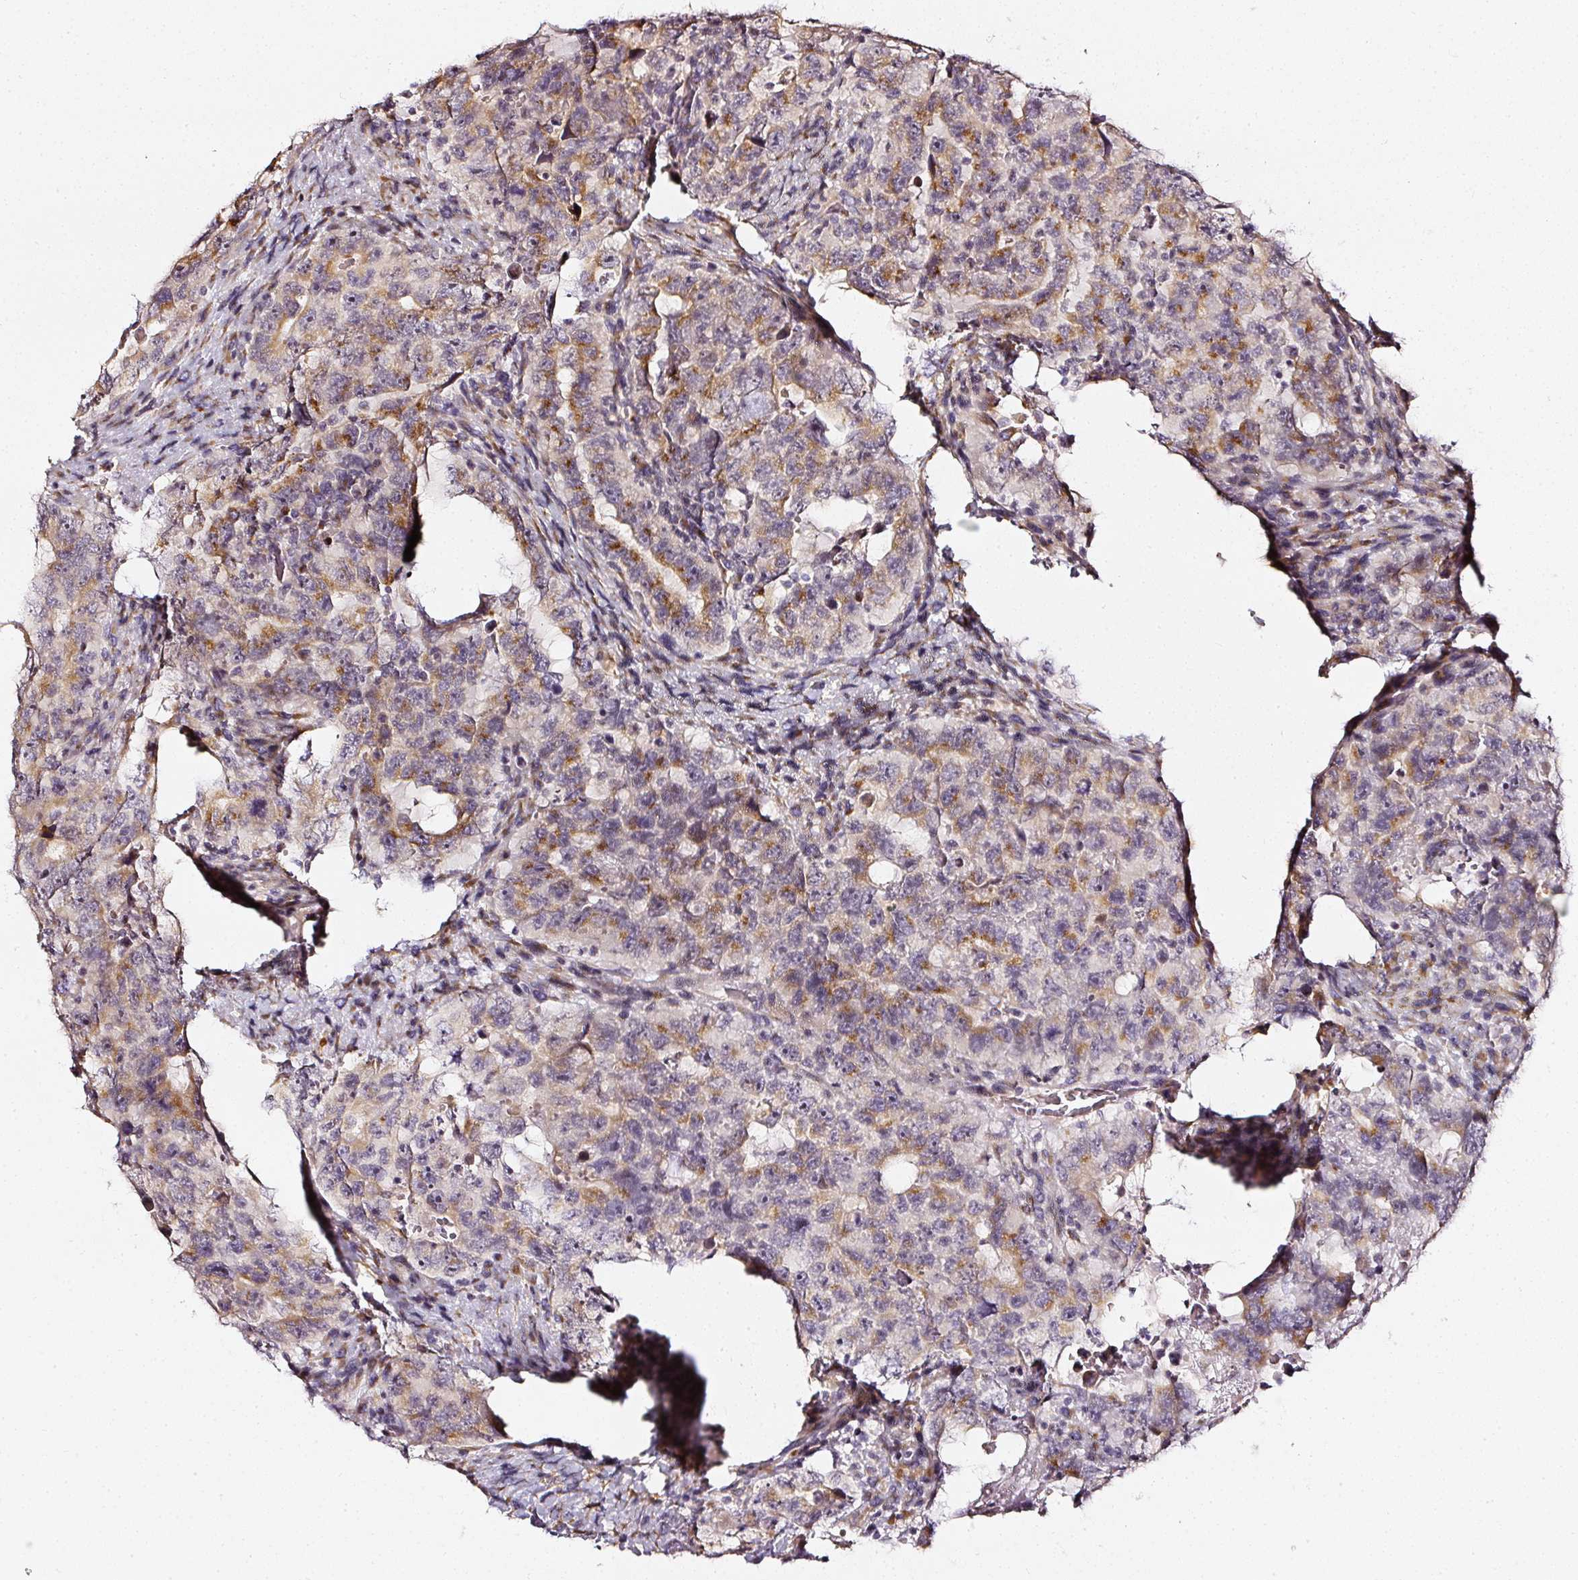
{"staining": {"intensity": "moderate", "quantity": ">75%", "location": "cytoplasmic/membranous"}, "tissue": "testis cancer", "cell_type": "Tumor cells", "image_type": "cancer", "snomed": [{"axis": "morphology", "description": "Carcinoma, Embryonal, NOS"}, {"axis": "topography", "description": "Testis"}], "caption": "Testis cancer (embryonal carcinoma) stained for a protein (brown) reveals moderate cytoplasmic/membranous positive positivity in about >75% of tumor cells.", "gene": "NTRK1", "patient": {"sex": "male", "age": 24}}